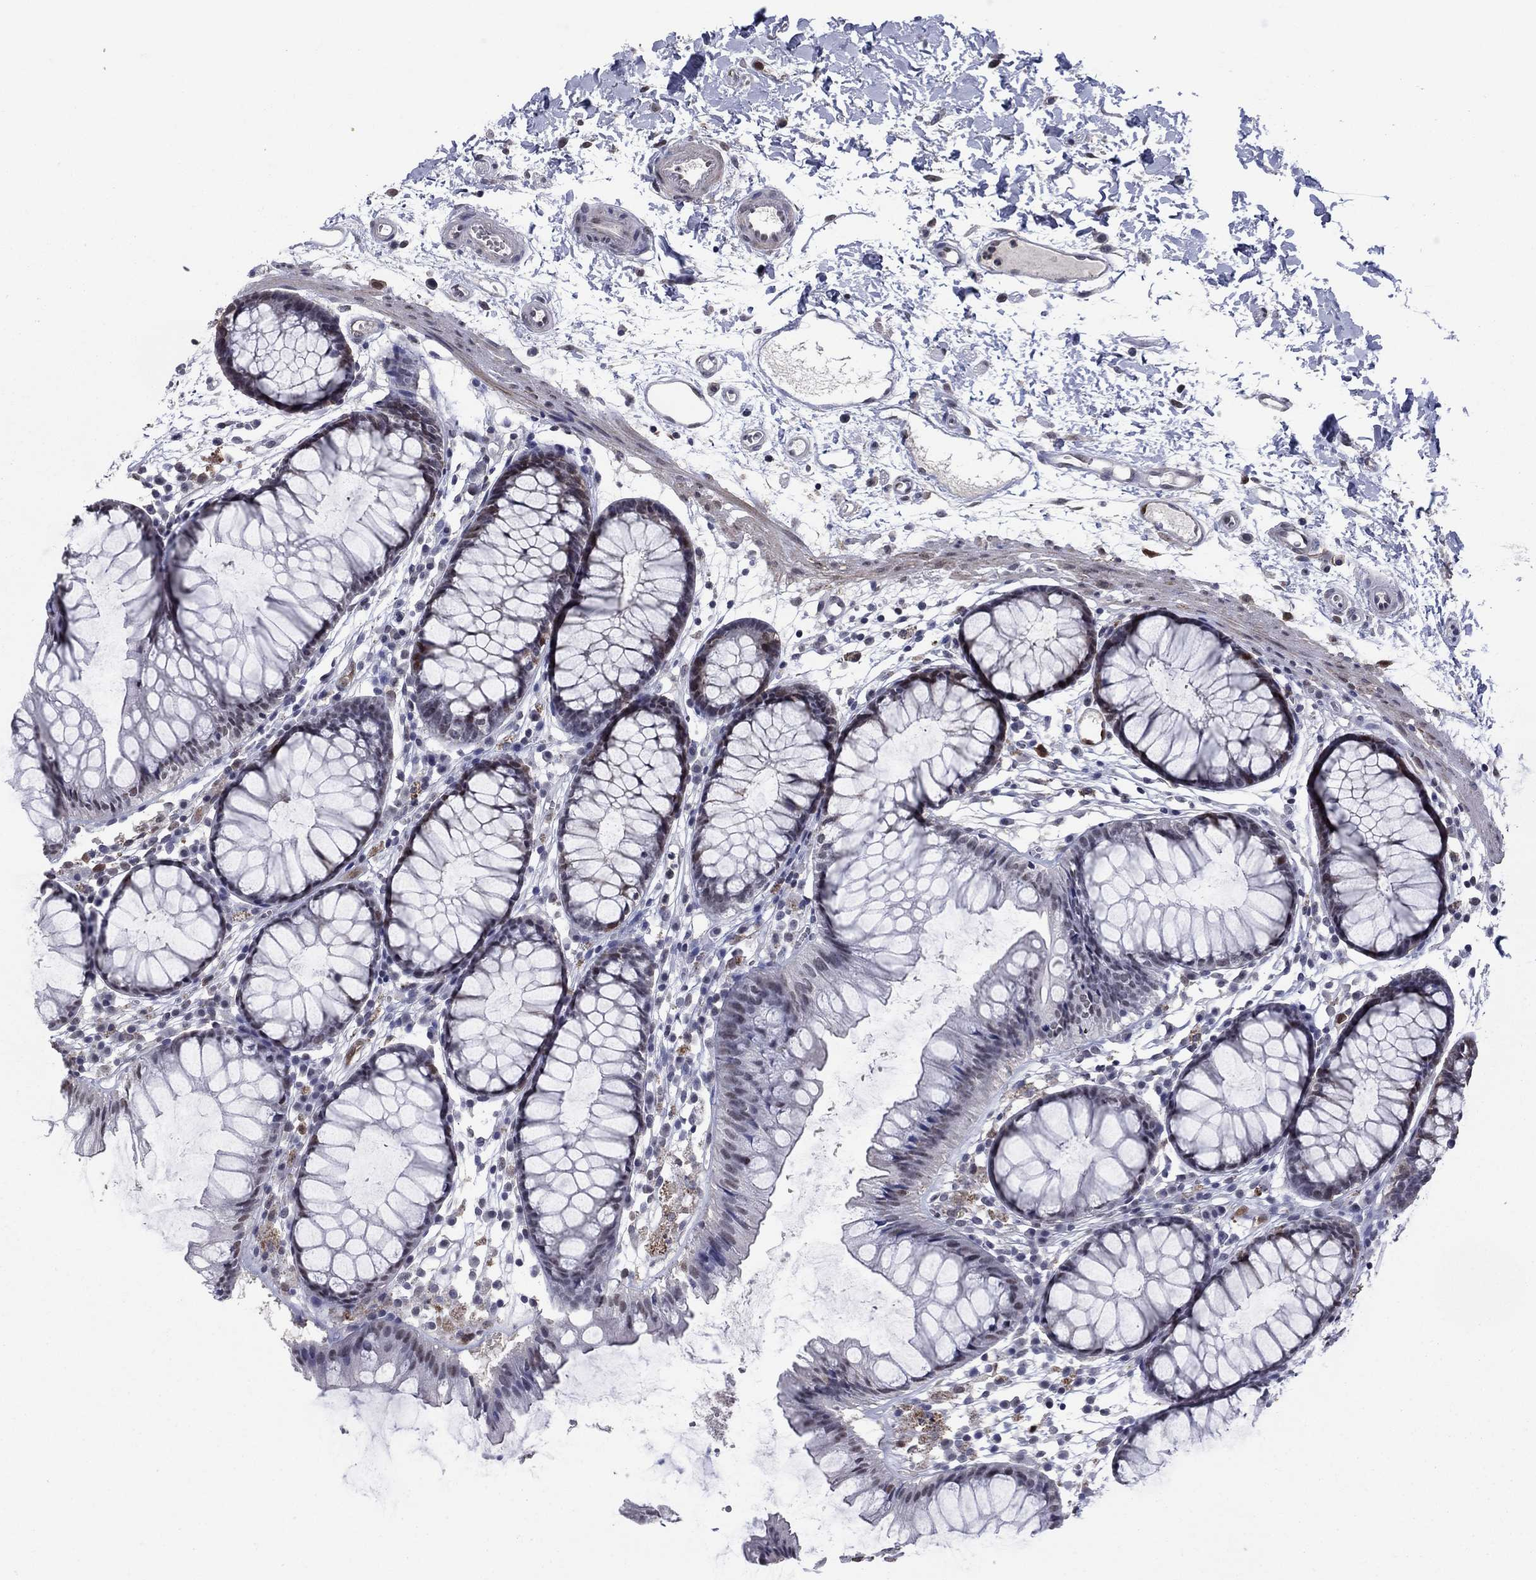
{"staining": {"intensity": "negative", "quantity": "none", "location": "none"}, "tissue": "colon", "cell_type": "Endothelial cells", "image_type": "normal", "snomed": [{"axis": "morphology", "description": "Normal tissue, NOS"}, {"axis": "morphology", "description": "Adenocarcinoma, NOS"}, {"axis": "topography", "description": "Colon"}], "caption": "The immunohistochemistry histopathology image has no significant positivity in endothelial cells of colon.", "gene": "TYMS", "patient": {"sex": "male", "age": 65}}